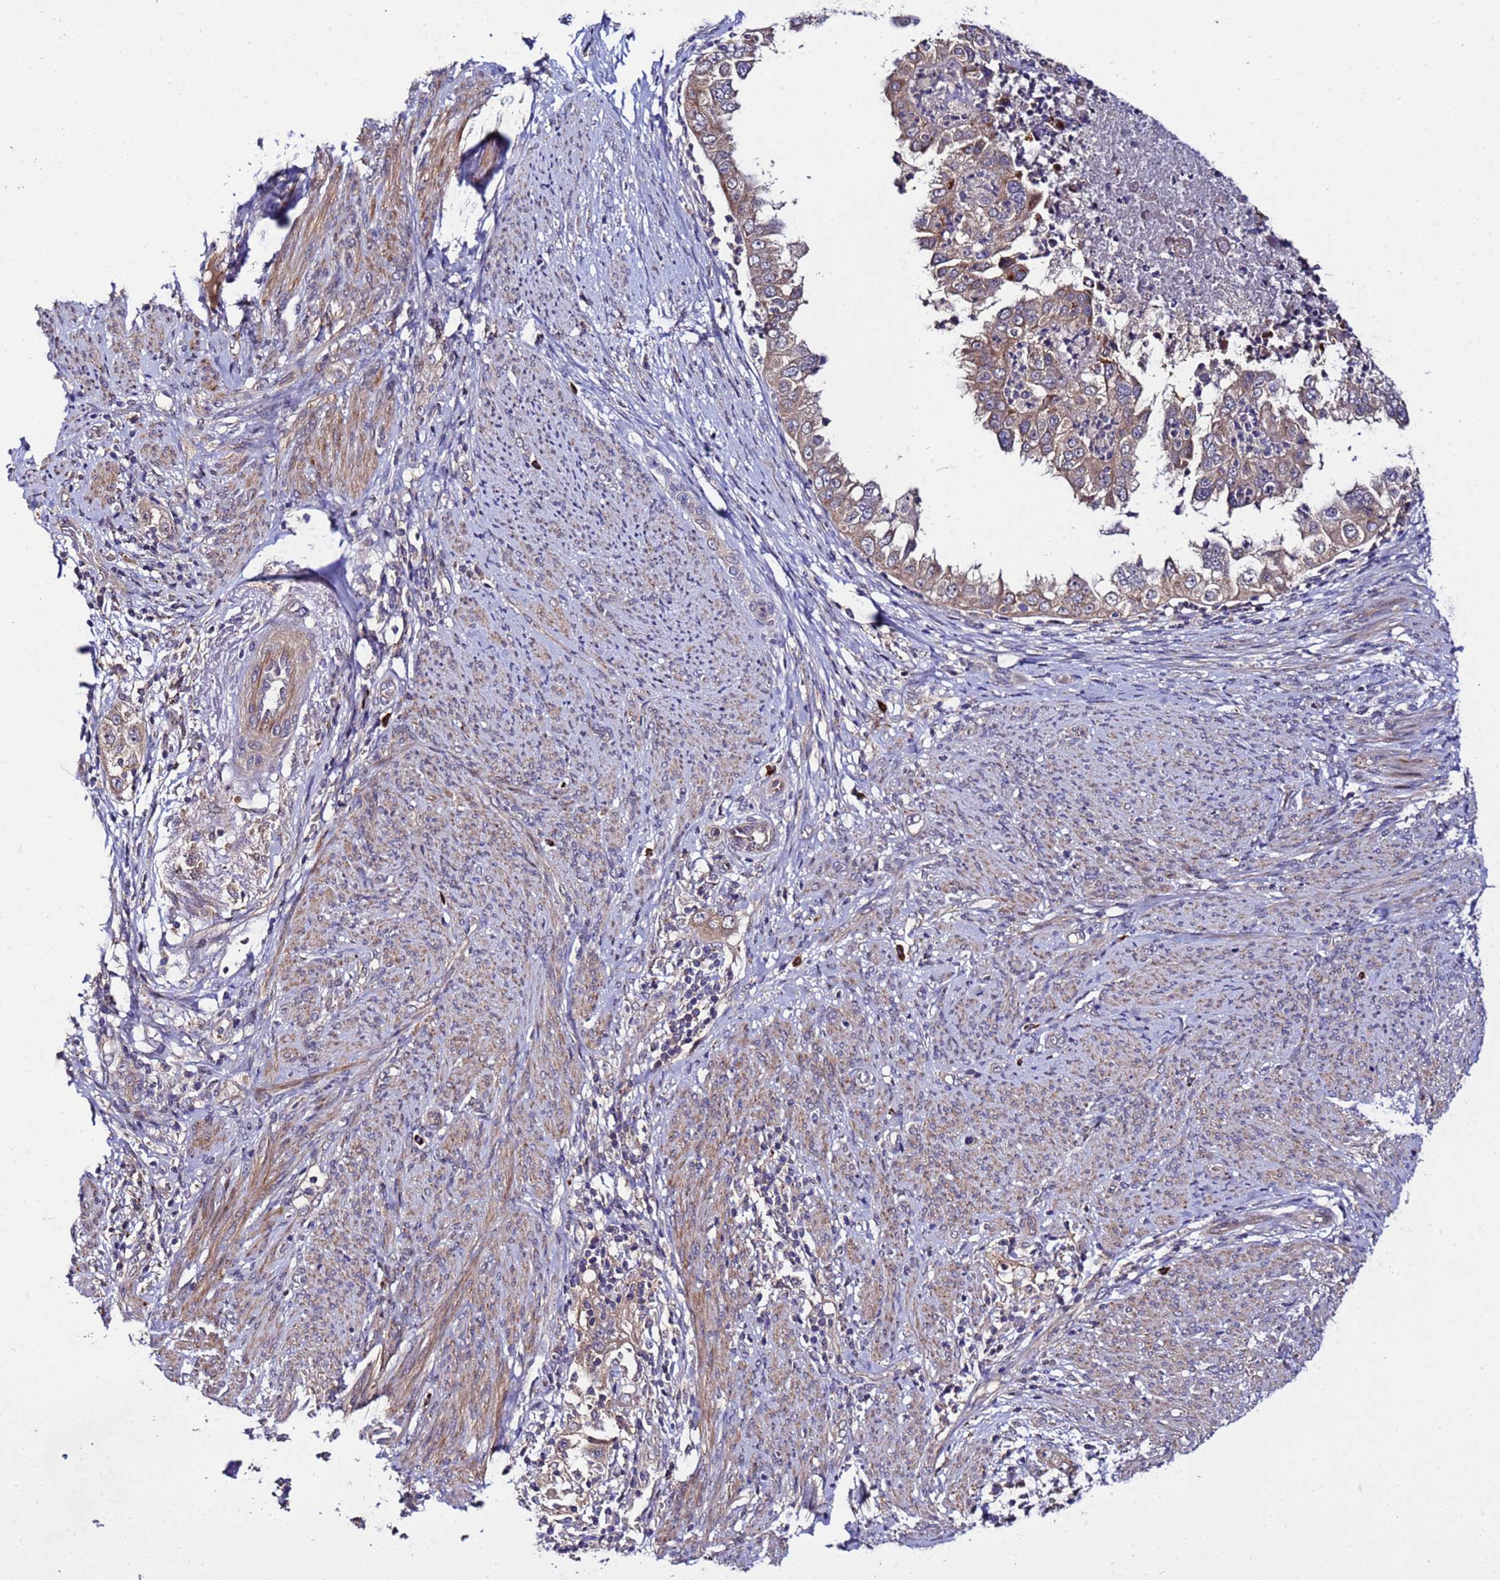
{"staining": {"intensity": "moderate", "quantity": ">75%", "location": "cytoplasmic/membranous"}, "tissue": "endometrial cancer", "cell_type": "Tumor cells", "image_type": "cancer", "snomed": [{"axis": "morphology", "description": "Adenocarcinoma, NOS"}, {"axis": "topography", "description": "Endometrium"}], "caption": "Immunohistochemical staining of human adenocarcinoma (endometrial) reveals medium levels of moderate cytoplasmic/membranous staining in approximately >75% of tumor cells.", "gene": "PLXDC2", "patient": {"sex": "female", "age": 85}}